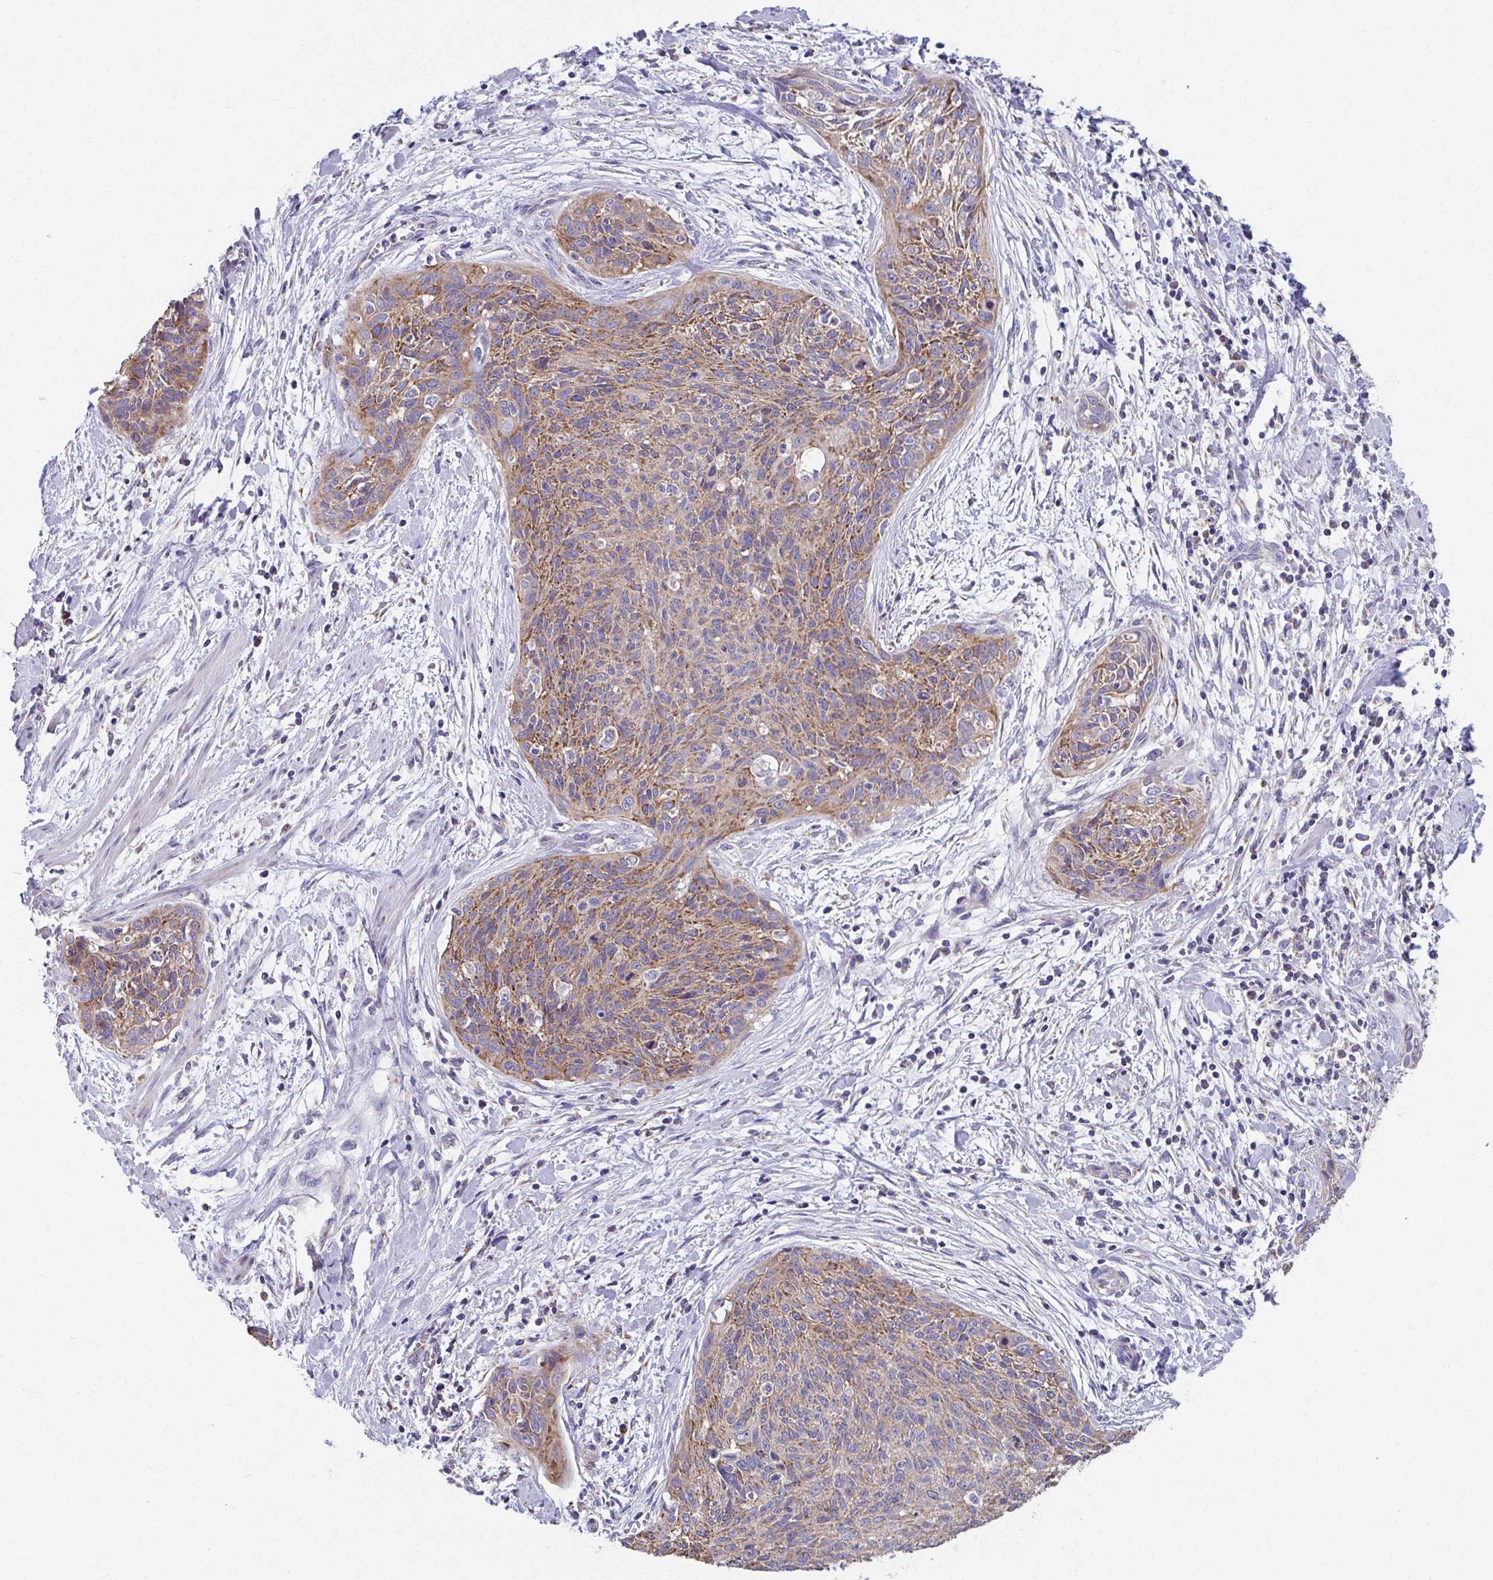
{"staining": {"intensity": "moderate", "quantity": "25%-75%", "location": "cytoplasmic/membranous"}, "tissue": "cervical cancer", "cell_type": "Tumor cells", "image_type": "cancer", "snomed": [{"axis": "morphology", "description": "Squamous cell carcinoma, NOS"}, {"axis": "topography", "description": "Cervix"}], "caption": "There is medium levels of moderate cytoplasmic/membranous positivity in tumor cells of cervical cancer (squamous cell carcinoma), as demonstrated by immunohistochemical staining (brown color).", "gene": "RCC1L", "patient": {"sex": "female", "age": 55}}